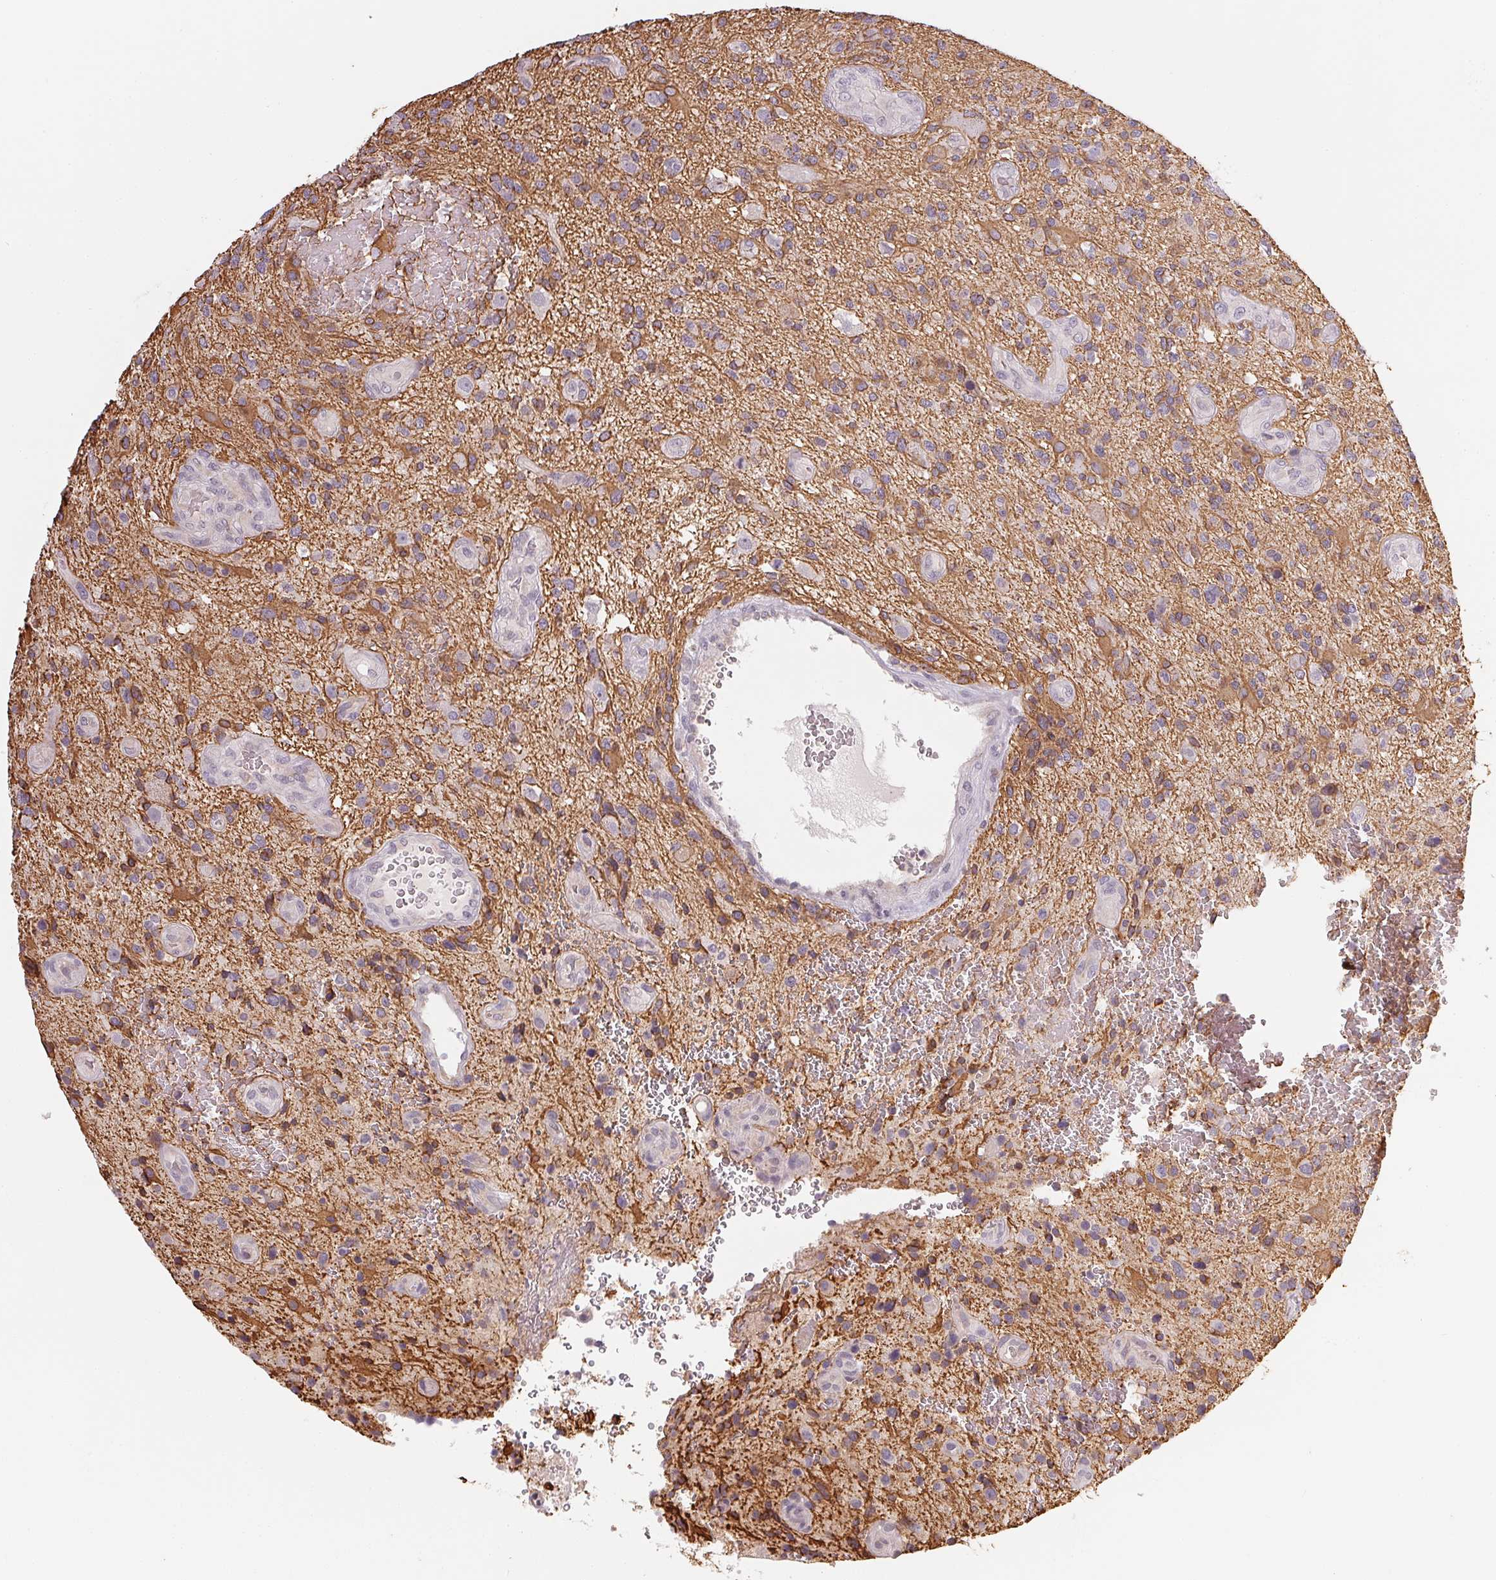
{"staining": {"intensity": "negative", "quantity": "none", "location": "none"}, "tissue": "glioma", "cell_type": "Tumor cells", "image_type": "cancer", "snomed": [{"axis": "morphology", "description": "Glioma, malignant, High grade"}, {"axis": "topography", "description": "Brain"}], "caption": "High magnification brightfield microscopy of high-grade glioma (malignant) stained with DAB (3,3'-diaminobenzidine) (brown) and counterstained with hematoxylin (blue): tumor cells show no significant staining.", "gene": "NCOA4", "patient": {"sex": "male", "age": 47}}